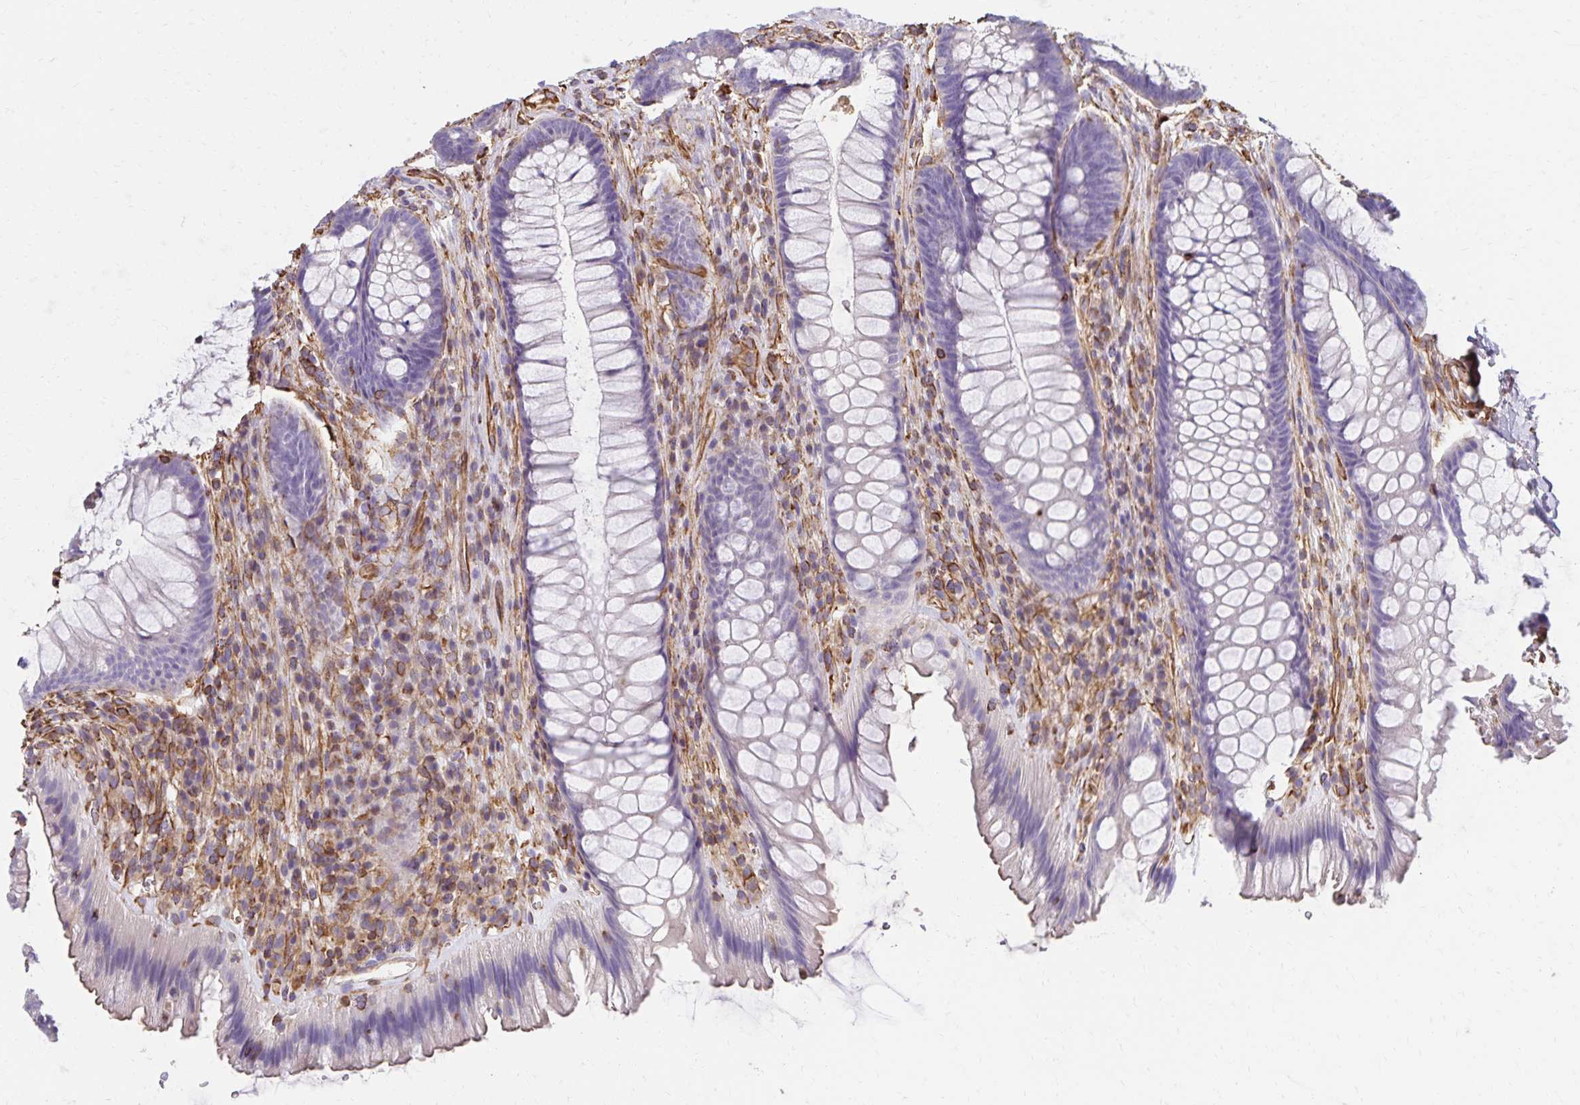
{"staining": {"intensity": "negative", "quantity": "none", "location": "none"}, "tissue": "rectum", "cell_type": "Glandular cells", "image_type": "normal", "snomed": [{"axis": "morphology", "description": "Normal tissue, NOS"}, {"axis": "topography", "description": "Rectum"}], "caption": "DAB (3,3'-diaminobenzidine) immunohistochemical staining of unremarkable human rectum shows no significant positivity in glandular cells.", "gene": "TRPV6", "patient": {"sex": "male", "age": 53}}